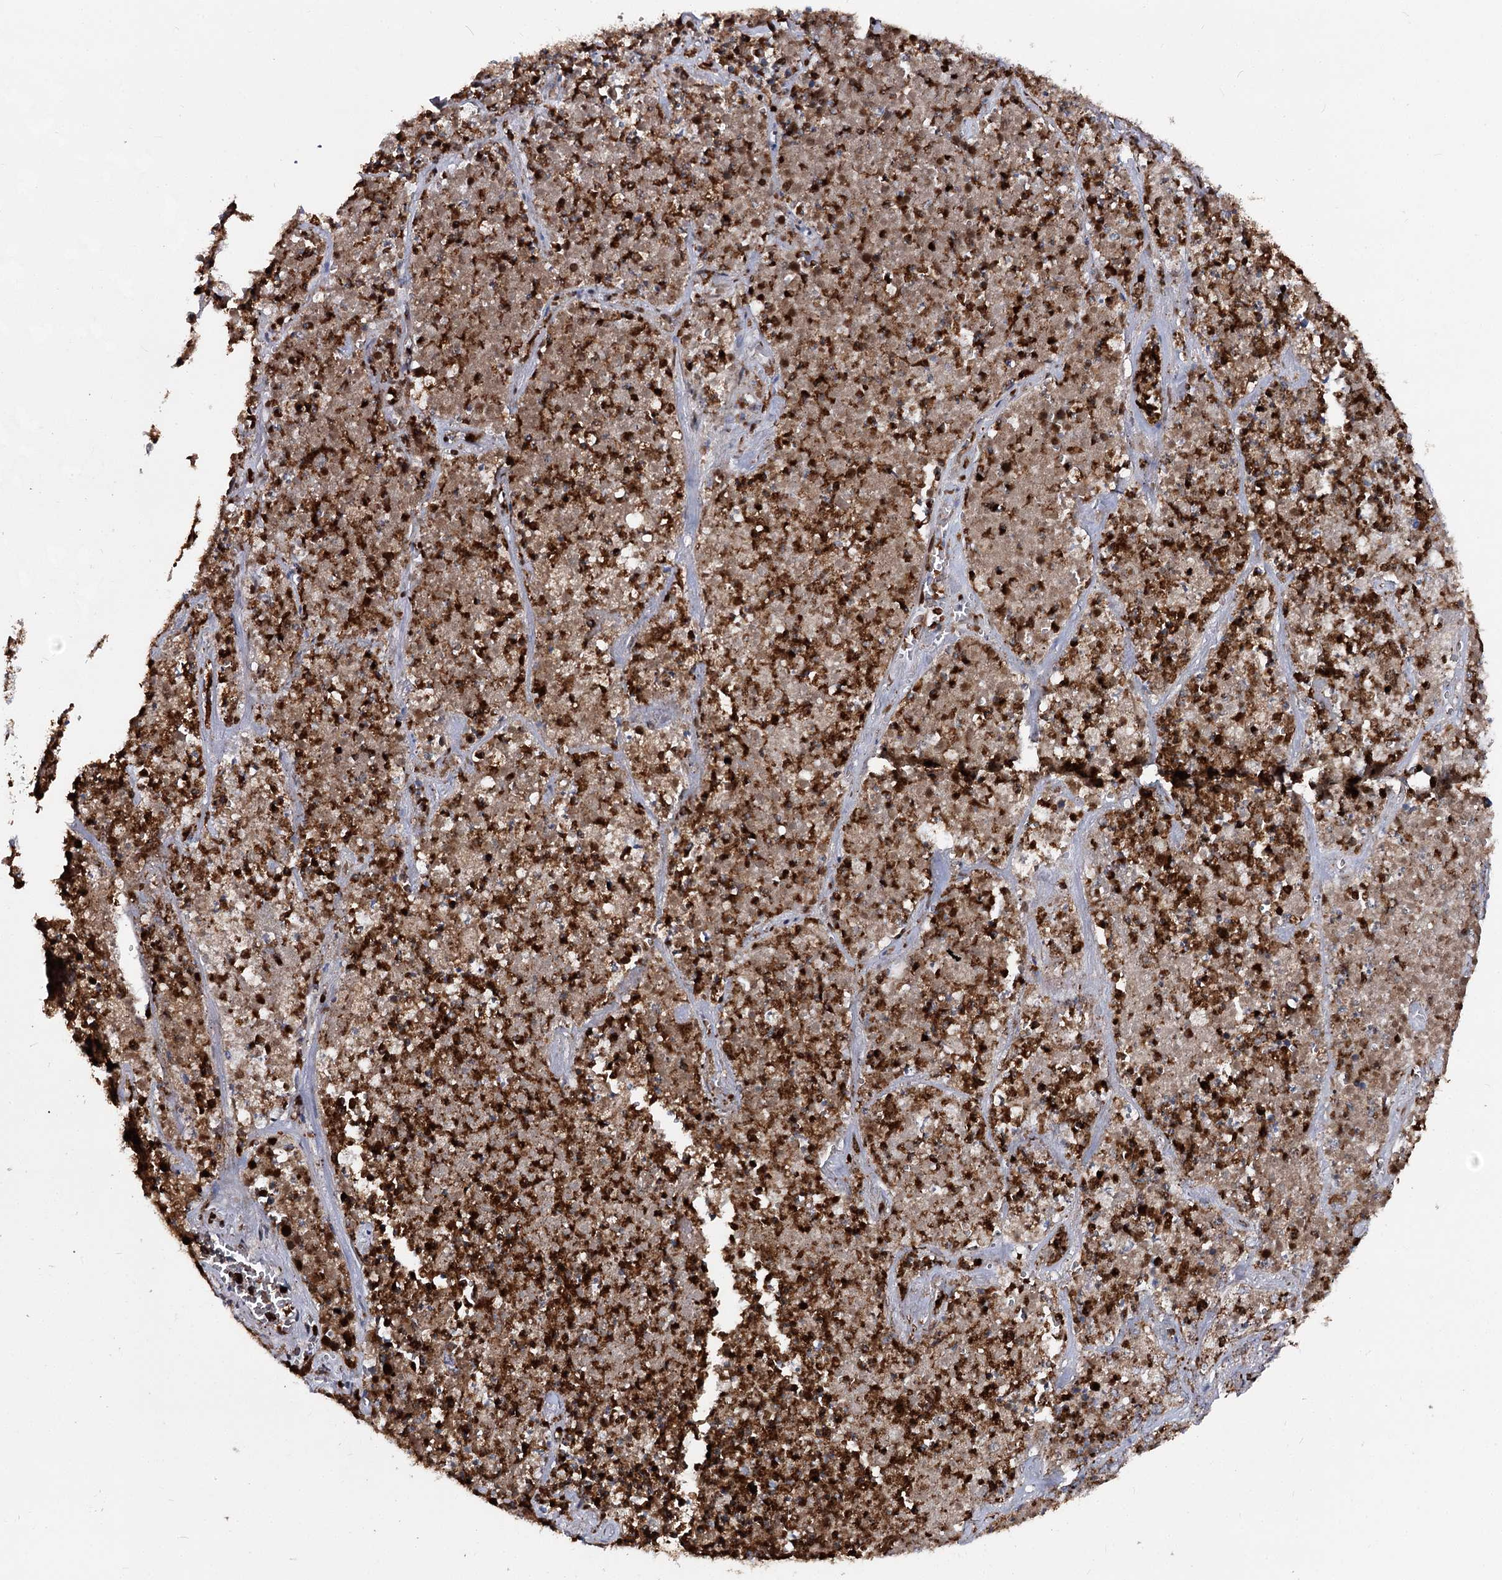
{"staining": {"intensity": "strong", "quantity": ">75%", "location": "cytoplasmic/membranous"}, "tissue": "lung cancer", "cell_type": "Tumor cells", "image_type": "cancer", "snomed": [{"axis": "morphology", "description": "Adenocarcinoma, NOS"}, {"axis": "topography", "description": "Lung"}], "caption": "About >75% of tumor cells in adenocarcinoma (lung) show strong cytoplasmic/membranous protein expression as visualized by brown immunohistochemical staining.", "gene": "FGFR1OP2", "patient": {"sex": "male", "age": 49}}